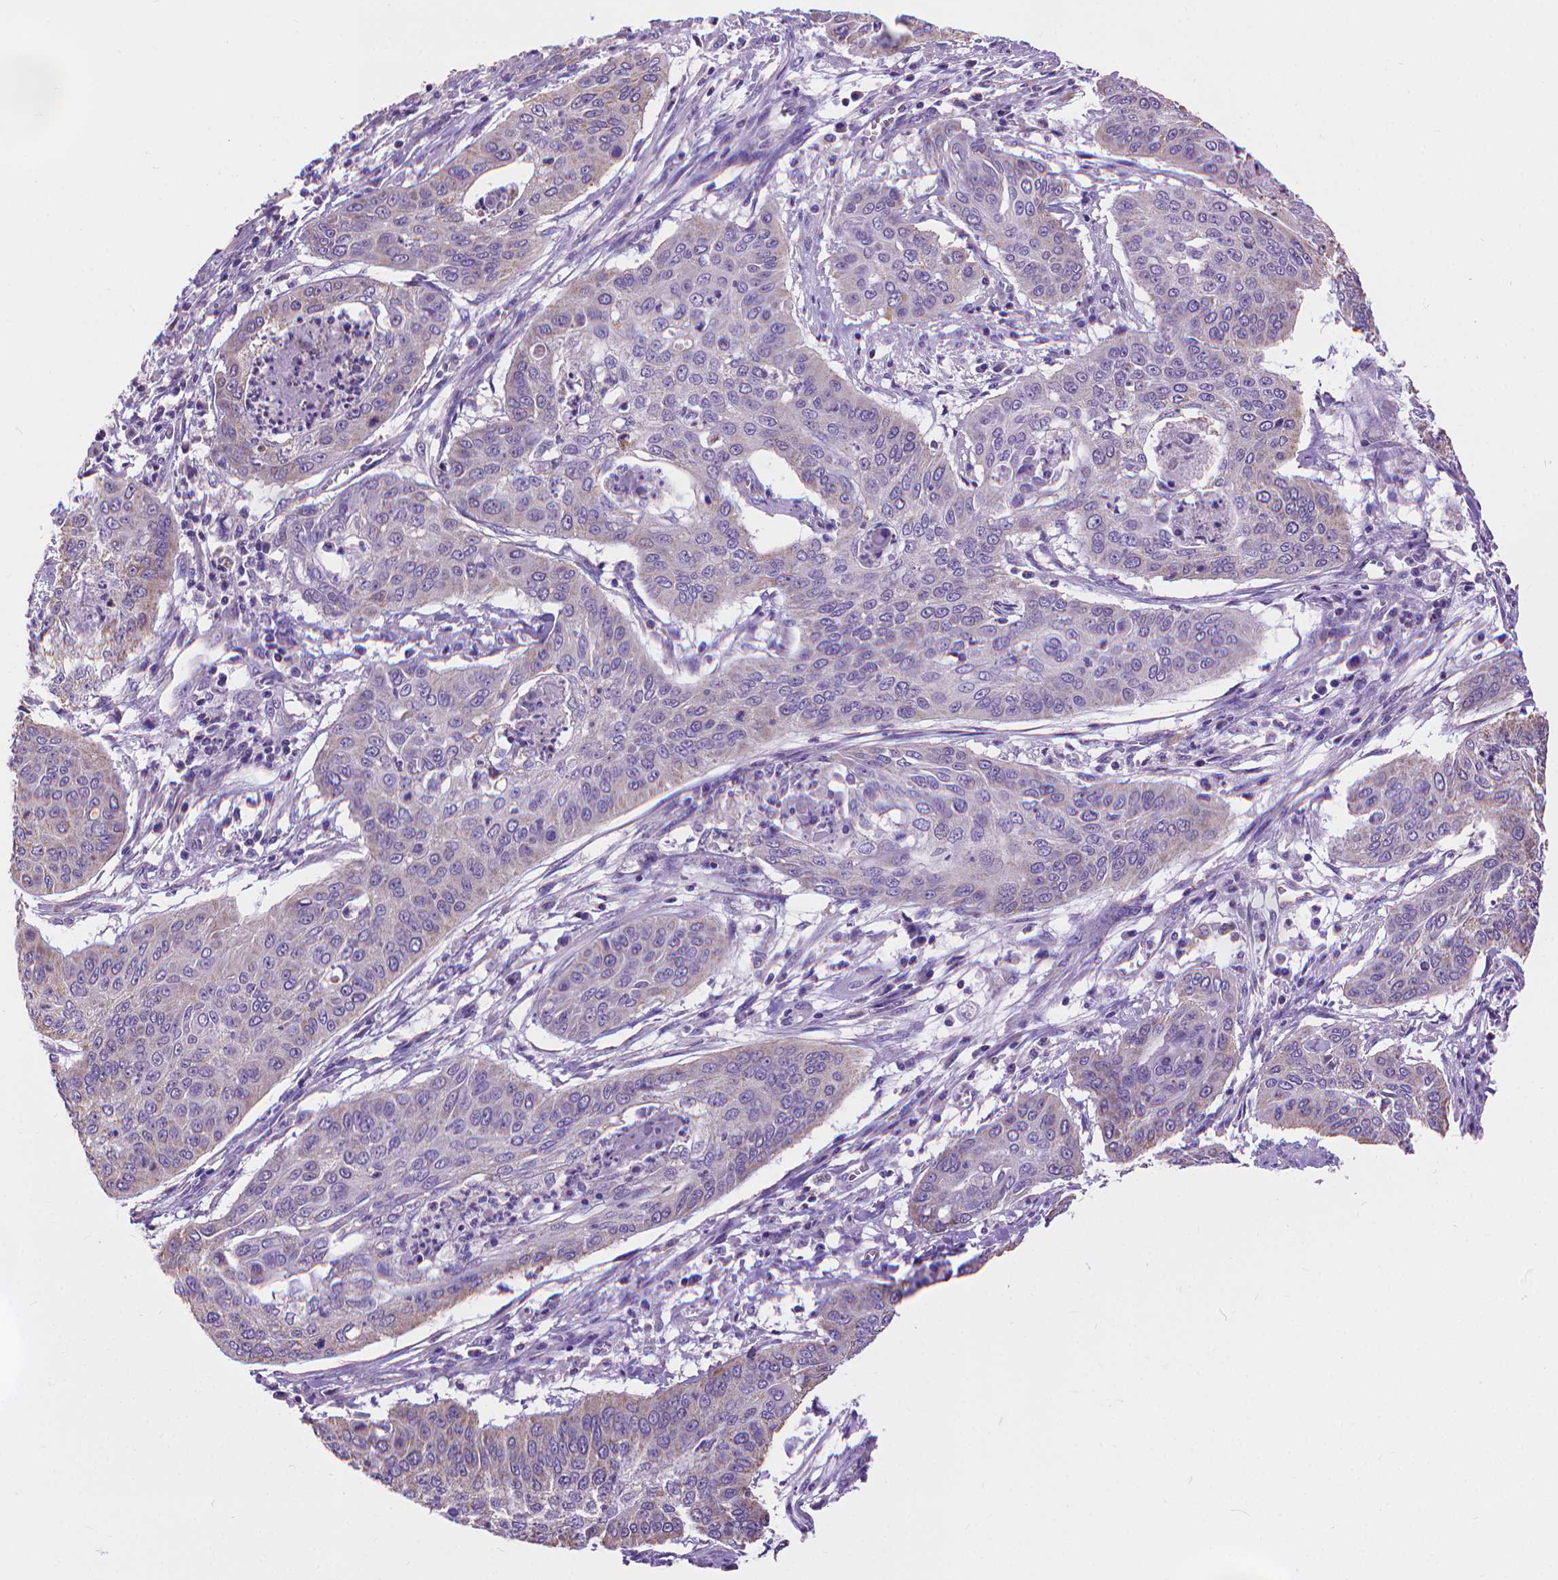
{"staining": {"intensity": "negative", "quantity": "none", "location": "none"}, "tissue": "cervical cancer", "cell_type": "Tumor cells", "image_type": "cancer", "snomed": [{"axis": "morphology", "description": "Squamous cell carcinoma, NOS"}, {"axis": "topography", "description": "Cervix"}], "caption": "There is no significant positivity in tumor cells of cervical squamous cell carcinoma. The staining is performed using DAB (3,3'-diaminobenzidine) brown chromogen with nuclei counter-stained in using hematoxylin.", "gene": "SYN1", "patient": {"sex": "female", "age": 39}}